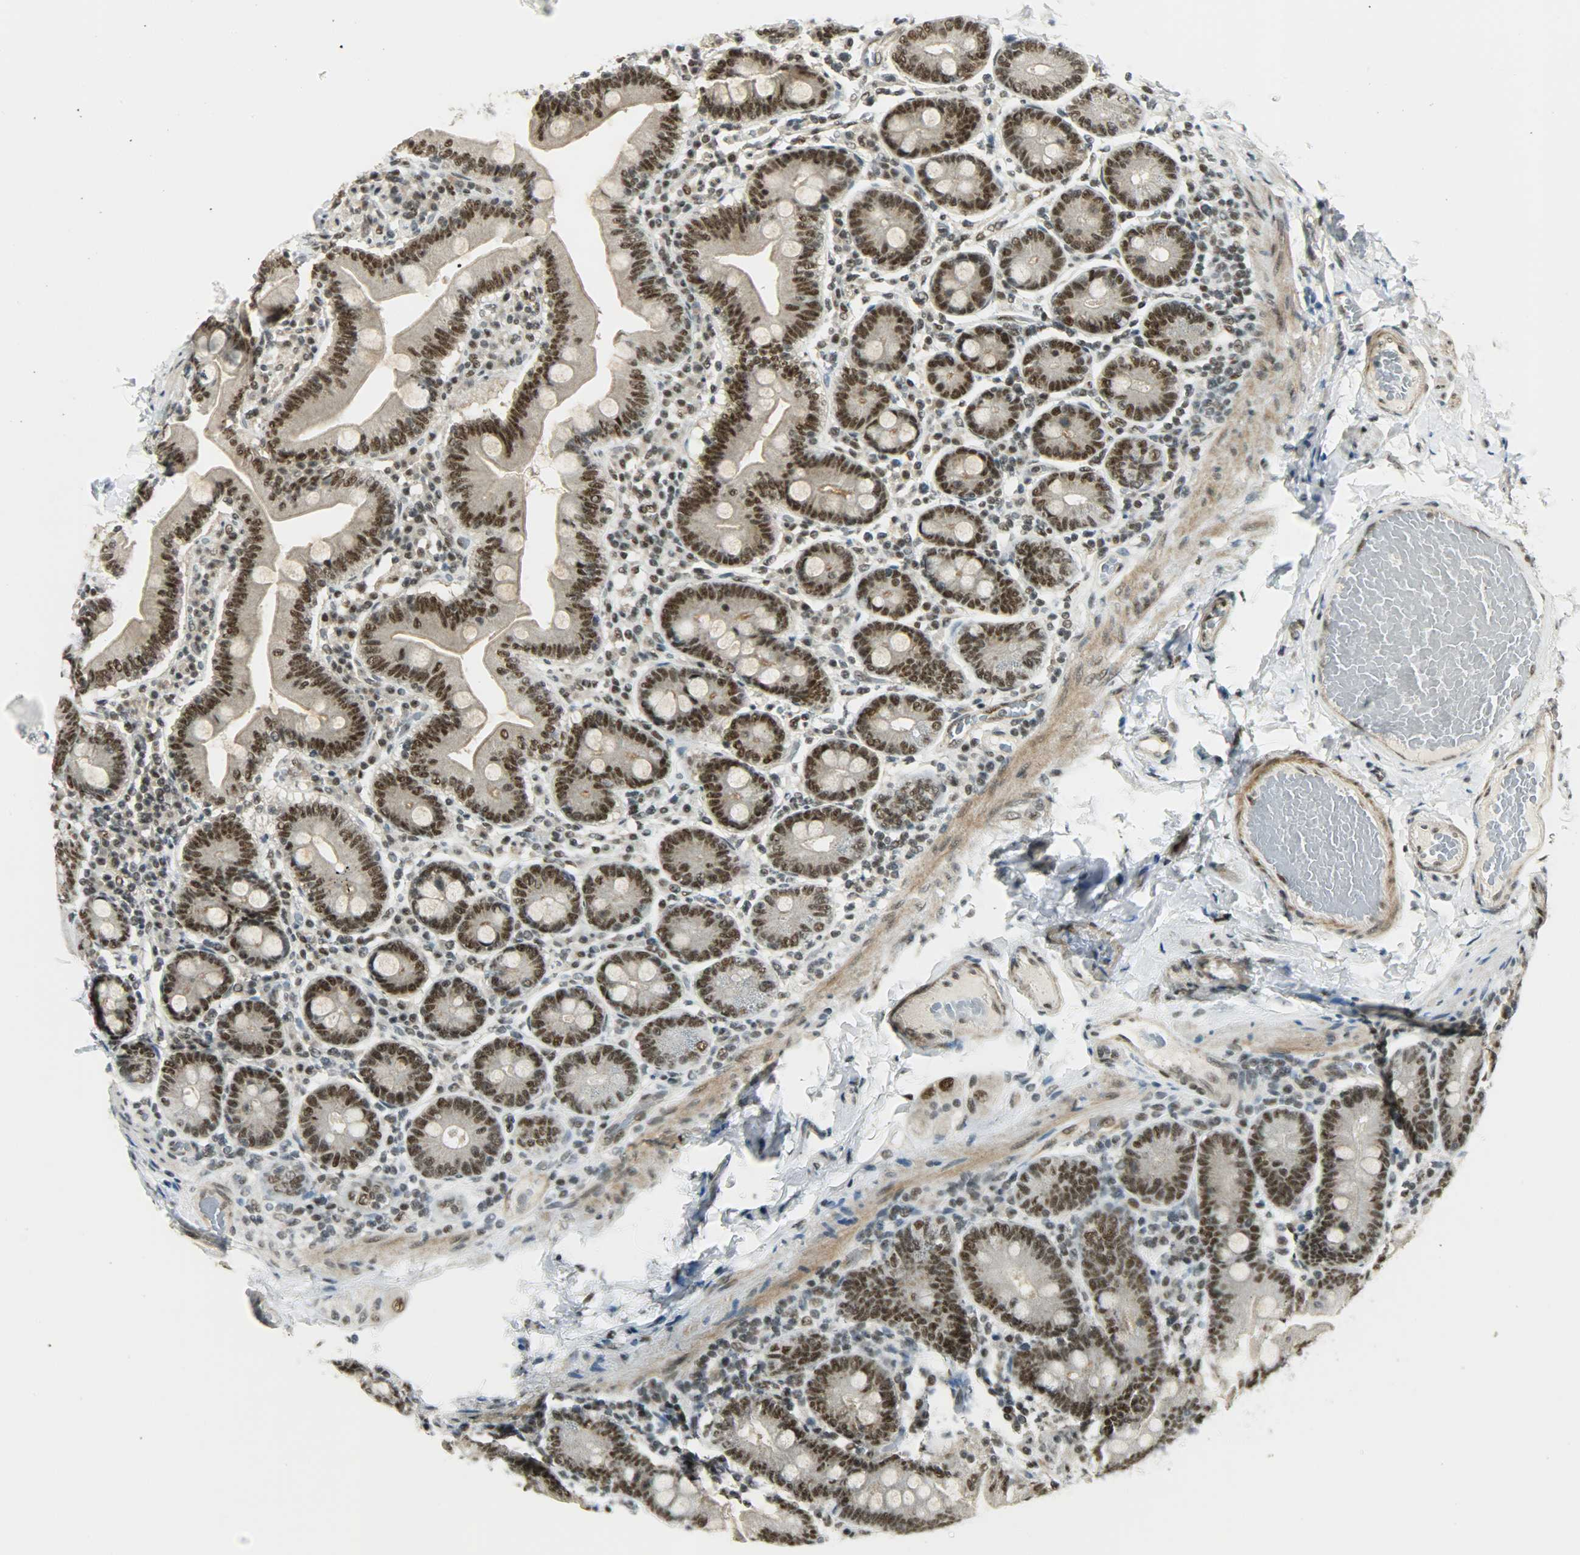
{"staining": {"intensity": "strong", "quantity": ">75%", "location": "nuclear"}, "tissue": "duodenum", "cell_type": "Glandular cells", "image_type": "normal", "snomed": [{"axis": "morphology", "description": "Normal tissue, NOS"}, {"axis": "topography", "description": "Duodenum"}], "caption": "Immunohistochemistry (IHC) (DAB) staining of benign human duodenum shows strong nuclear protein positivity in approximately >75% of glandular cells.", "gene": "SUGP1", "patient": {"sex": "male", "age": 66}}